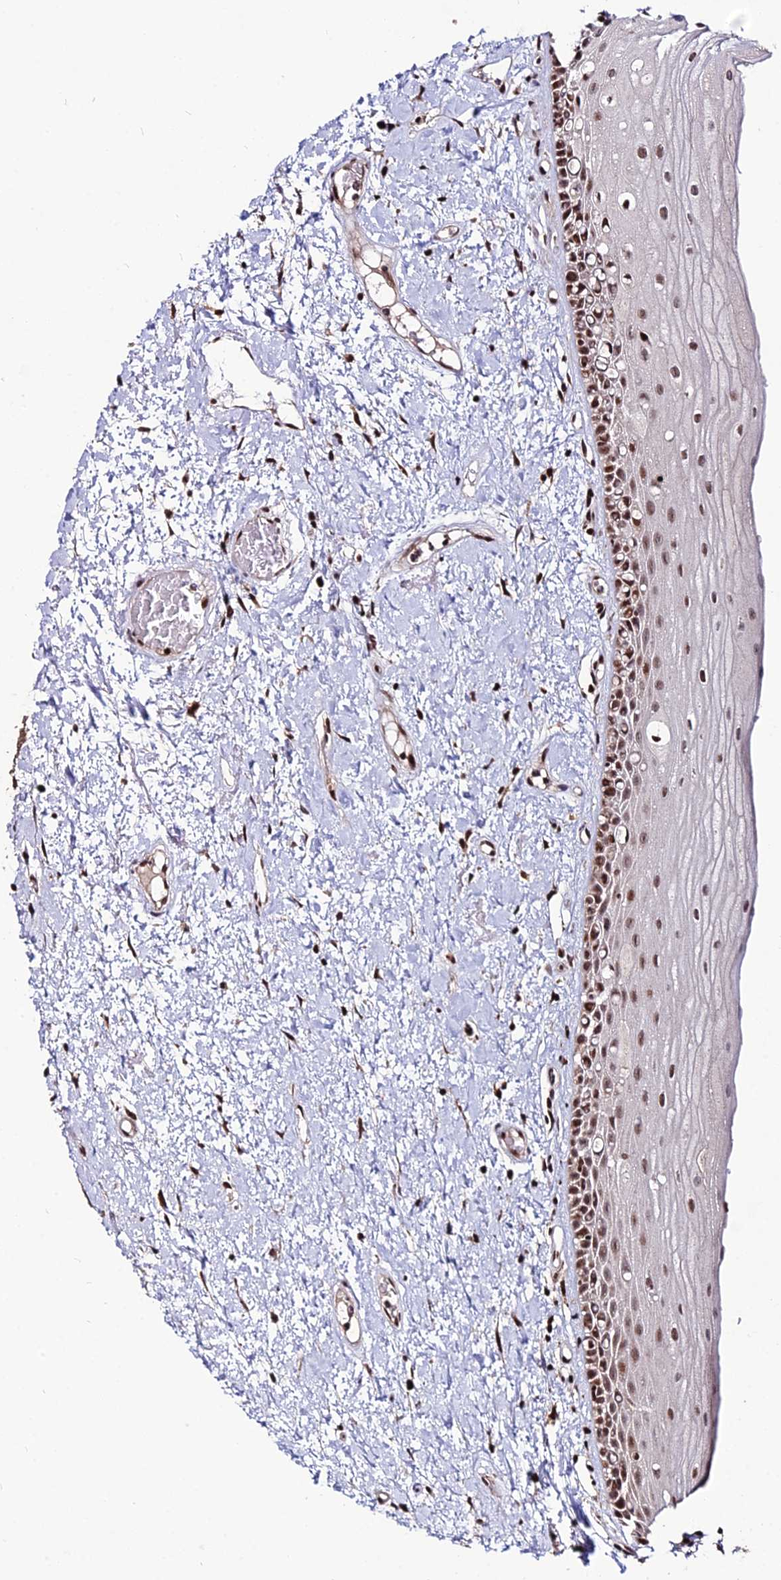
{"staining": {"intensity": "moderate", "quantity": ">75%", "location": "nuclear"}, "tissue": "oral mucosa", "cell_type": "Squamous epithelial cells", "image_type": "normal", "snomed": [{"axis": "morphology", "description": "Normal tissue, NOS"}, {"axis": "topography", "description": "Oral tissue"}], "caption": "IHC of normal human oral mucosa shows medium levels of moderate nuclear expression in approximately >75% of squamous epithelial cells. (DAB IHC with brightfield microscopy, high magnification).", "gene": "CIB3", "patient": {"sex": "female", "age": 76}}